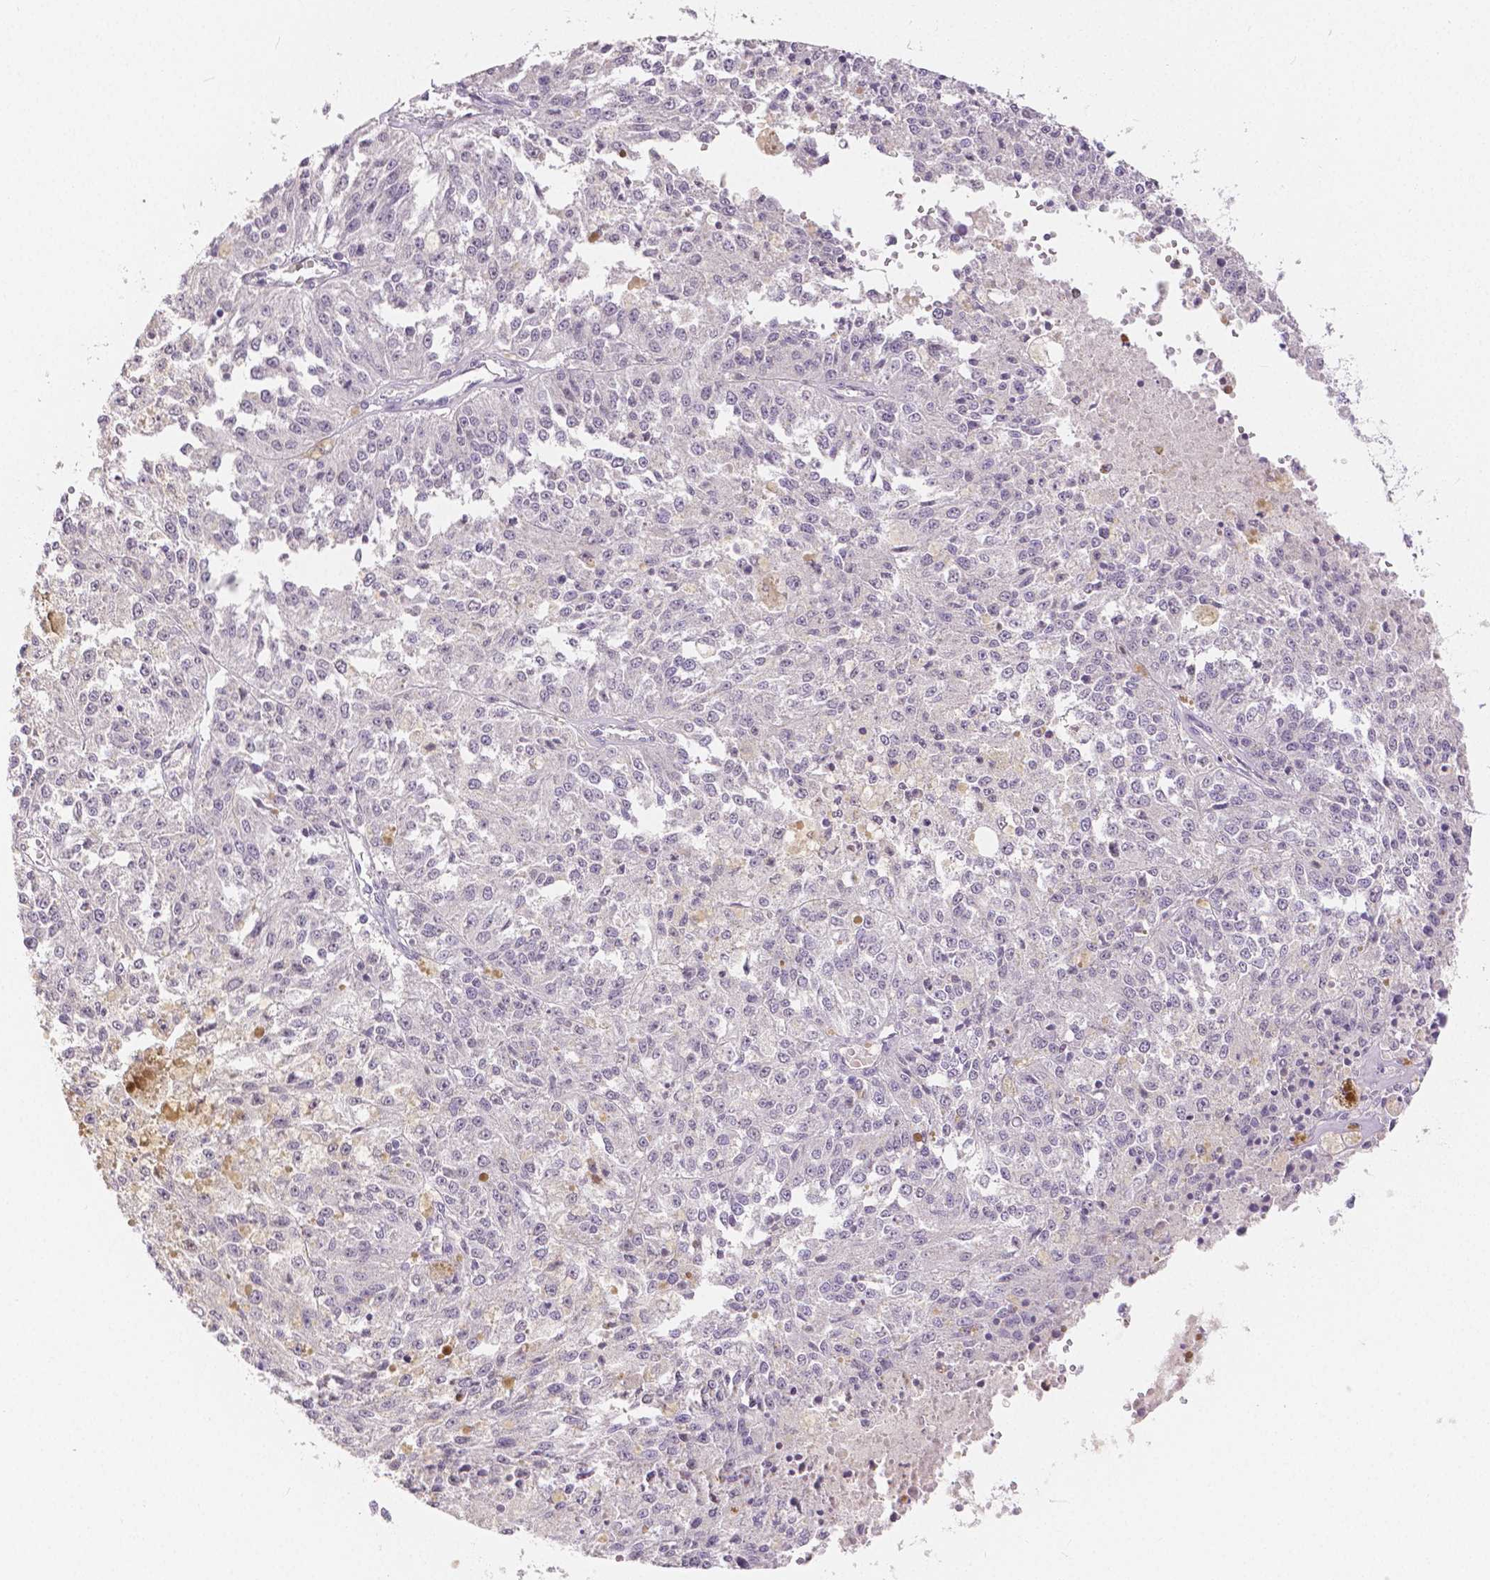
{"staining": {"intensity": "negative", "quantity": "none", "location": "none"}, "tissue": "melanoma", "cell_type": "Tumor cells", "image_type": "cancer", "snomed": [{"axis": "morphology", "description": "Malignant melanoma, Metastatic site"}, {"axis": "topography", "description": "Lymph node"}], "caption": "An immunohistochemistry photomicrograph of melanoma is shown. There is no staining in tumor cells of melanoma.", "gene": "OCLN", "patient": {"sex": "female", "age": 64}}